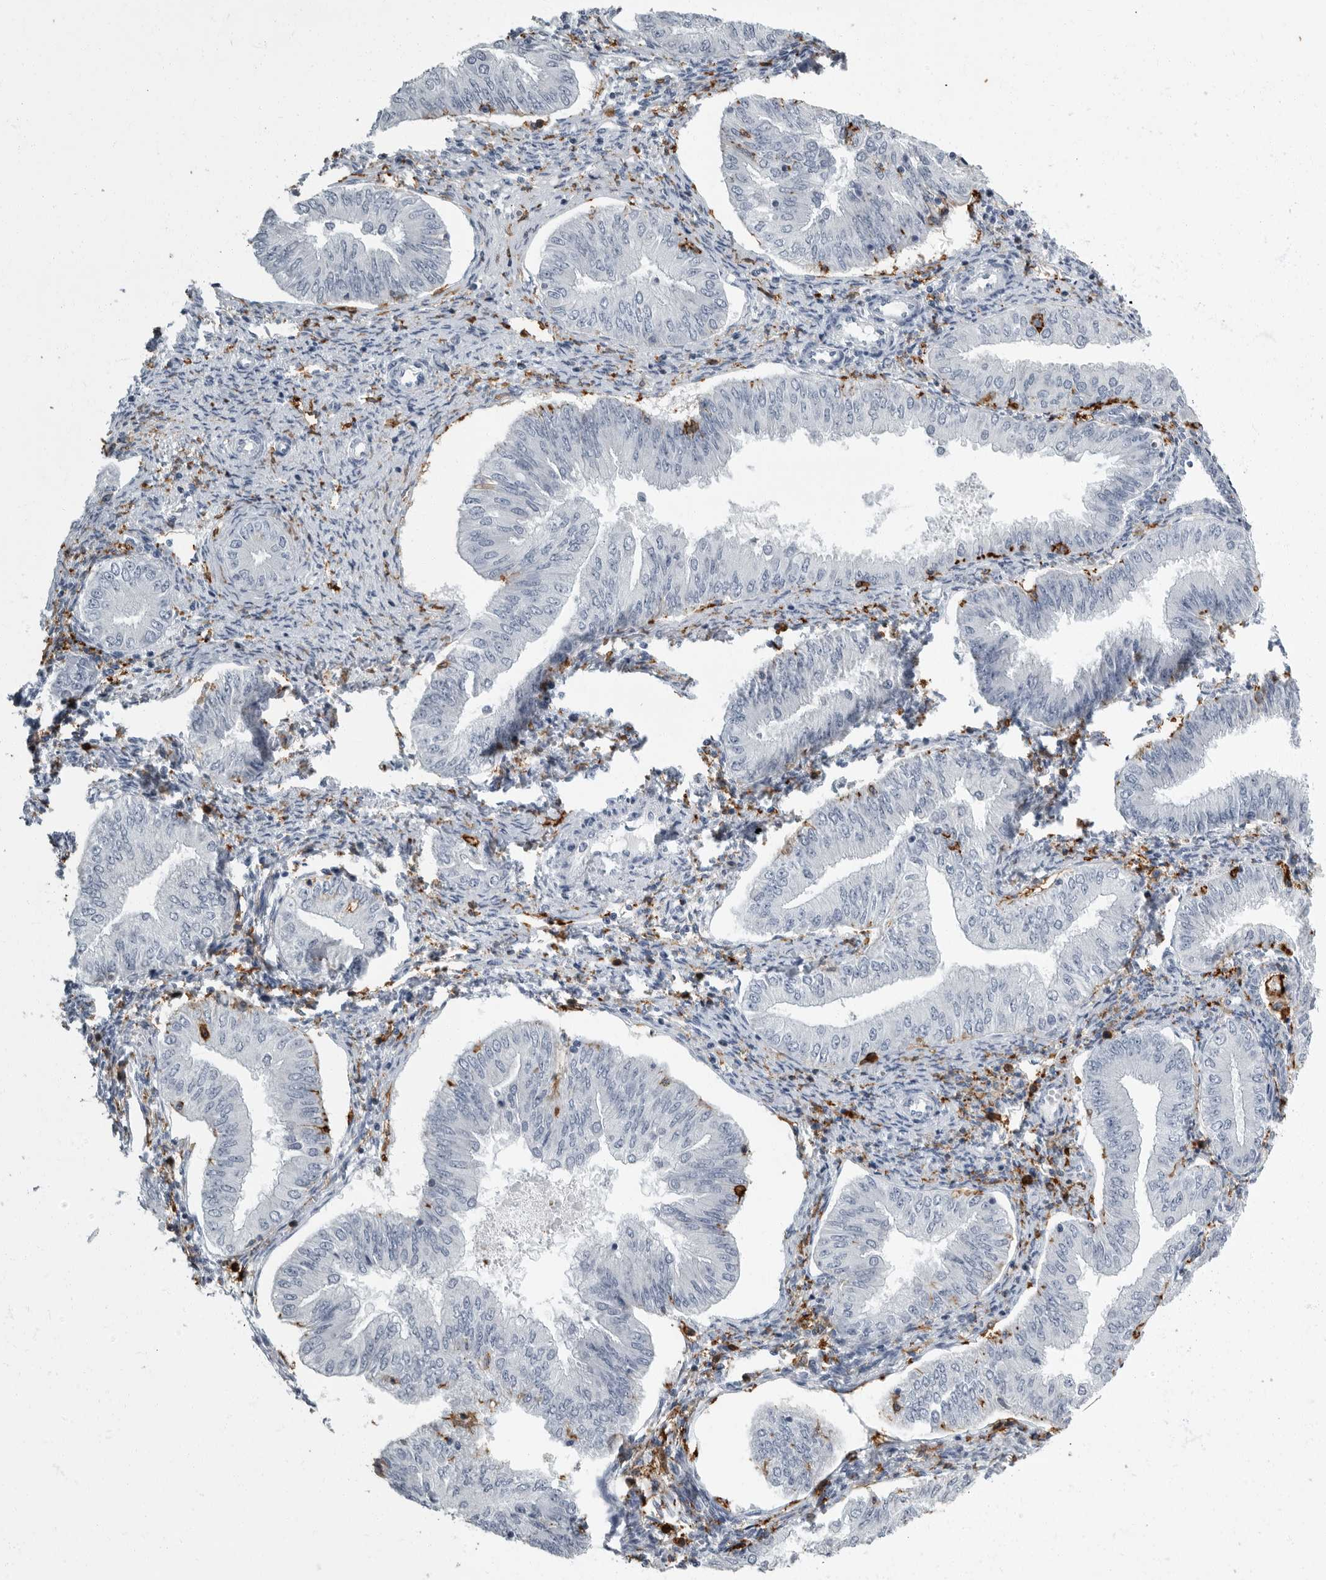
{"staining": {"intensity": "negative", "quantity": "none", "location": "none"}, "tissue": "endometrial cancer", "cell_type": "Tumor cells", "image_type": "cancer", "snomed": [{"axis": "morphology", "description": "Normal tissue, NOS"}, {"axis": "morphology", "description": "Adenocarcinoma, NOS"}, {"axis": "topography", "description": "Endometrium"}], "caption": "Adenocarcinoma (endometrial) was stained to show a protein in brown. There is no significant staining in tumor cells. (Immunohistochemistry, brightfield microscopy, high magnification).", "gene": "FCER1G", "patient": {"sex": "female", "age": 53}}